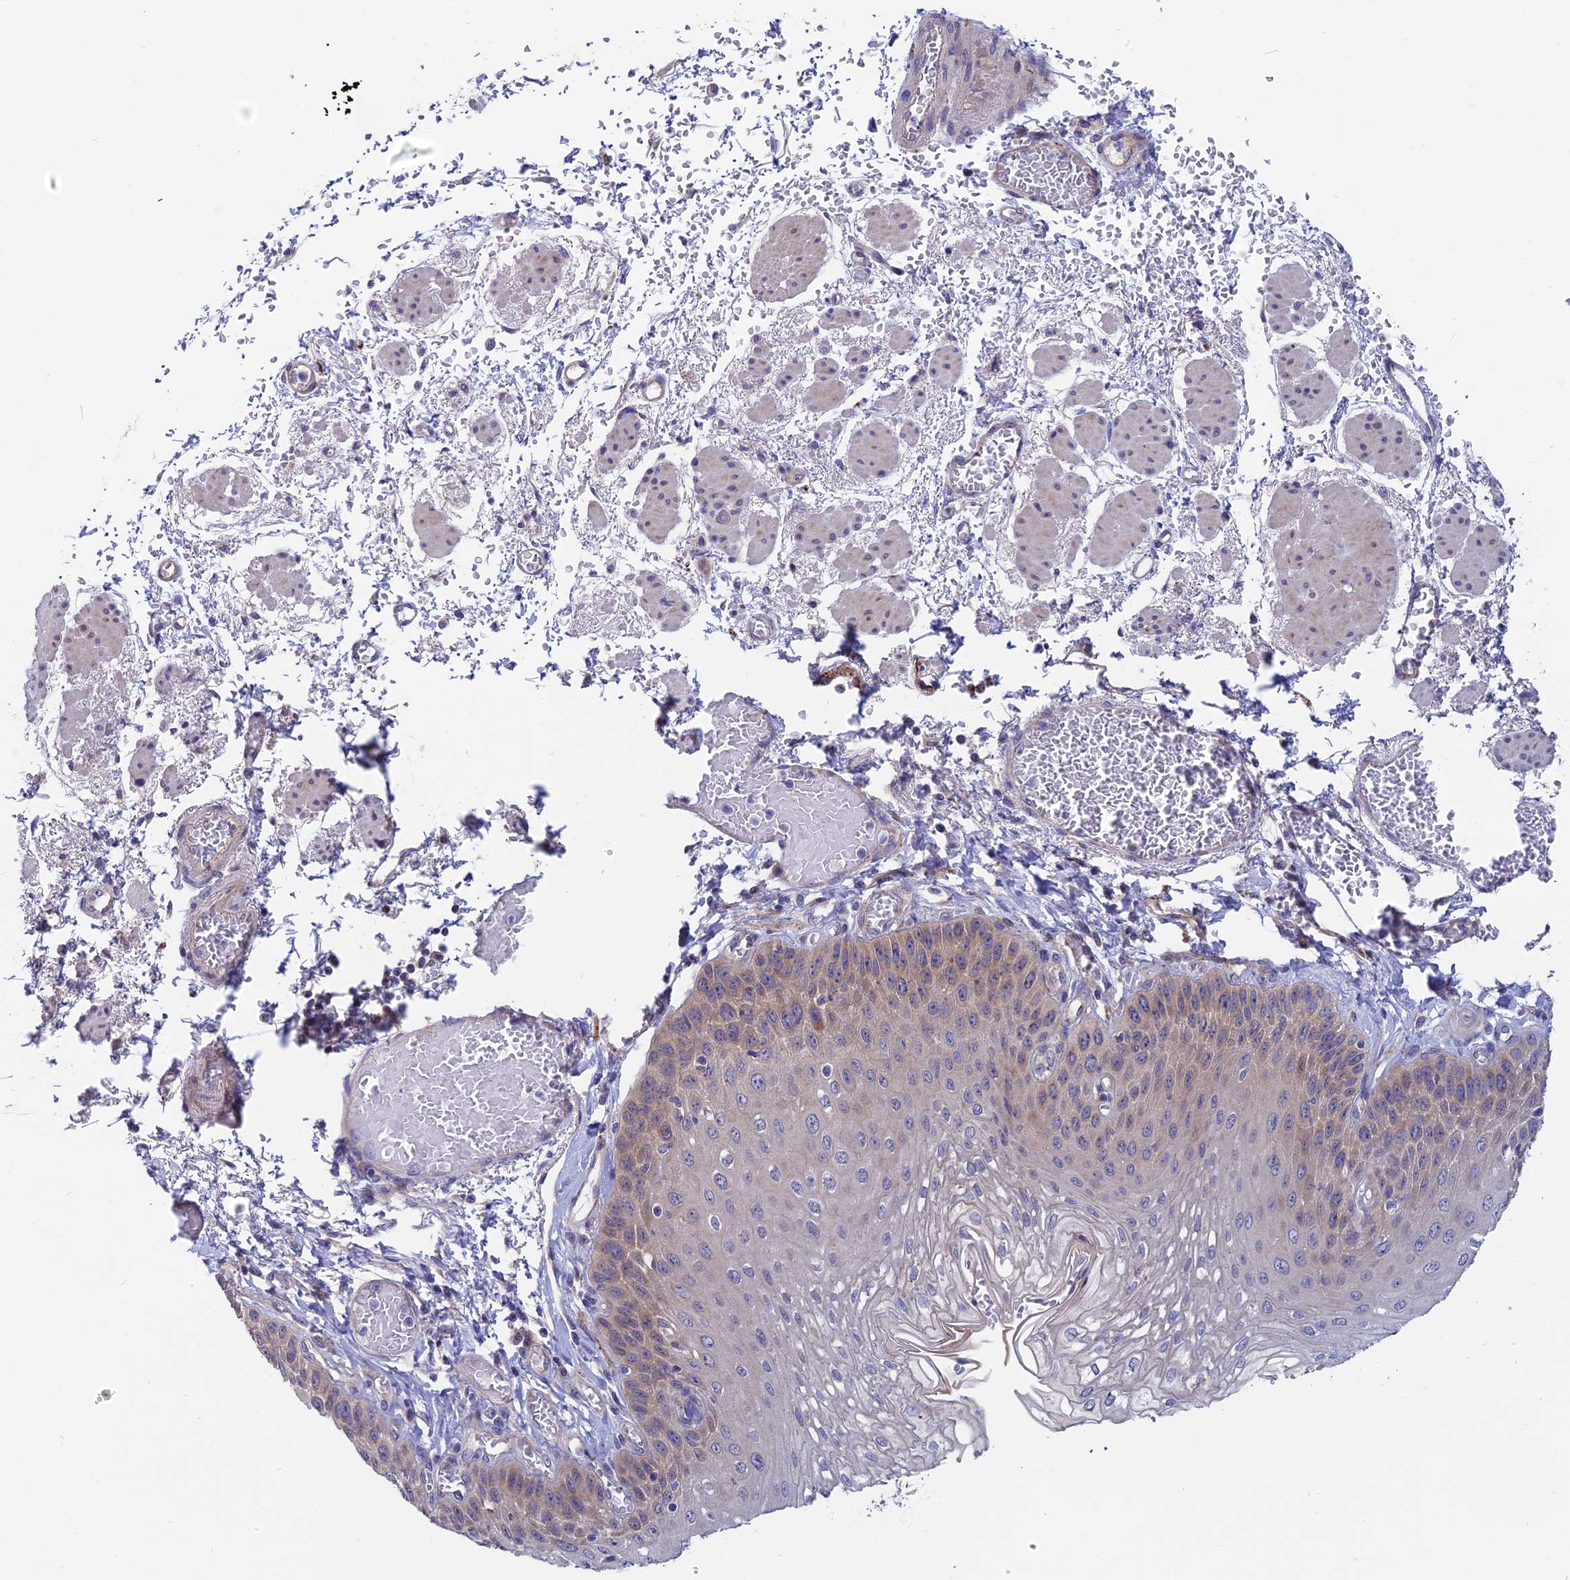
{"staining": {"intensity": "moderate", "quantity": "25%-75%", "location": "cytoplasmic/membranous"}, "tissue": "esophagus", "cell_type": "Squamous epithelial cells", "image_type": "normal", "snomed": [{"axis": "morphology", "description": "Normal tissue, NOS"}, {"axis": "topography", "description": "Esophagus"}], "caption": "High-power microscopy captured an IHC image of benign esophagus, revealing moderate cytoplasmic/membranous expression in approximately 25%-75% of squamous epithelial cells.", "gene": "TENT4B", "patient": {"sex": "male", "age": 81}}